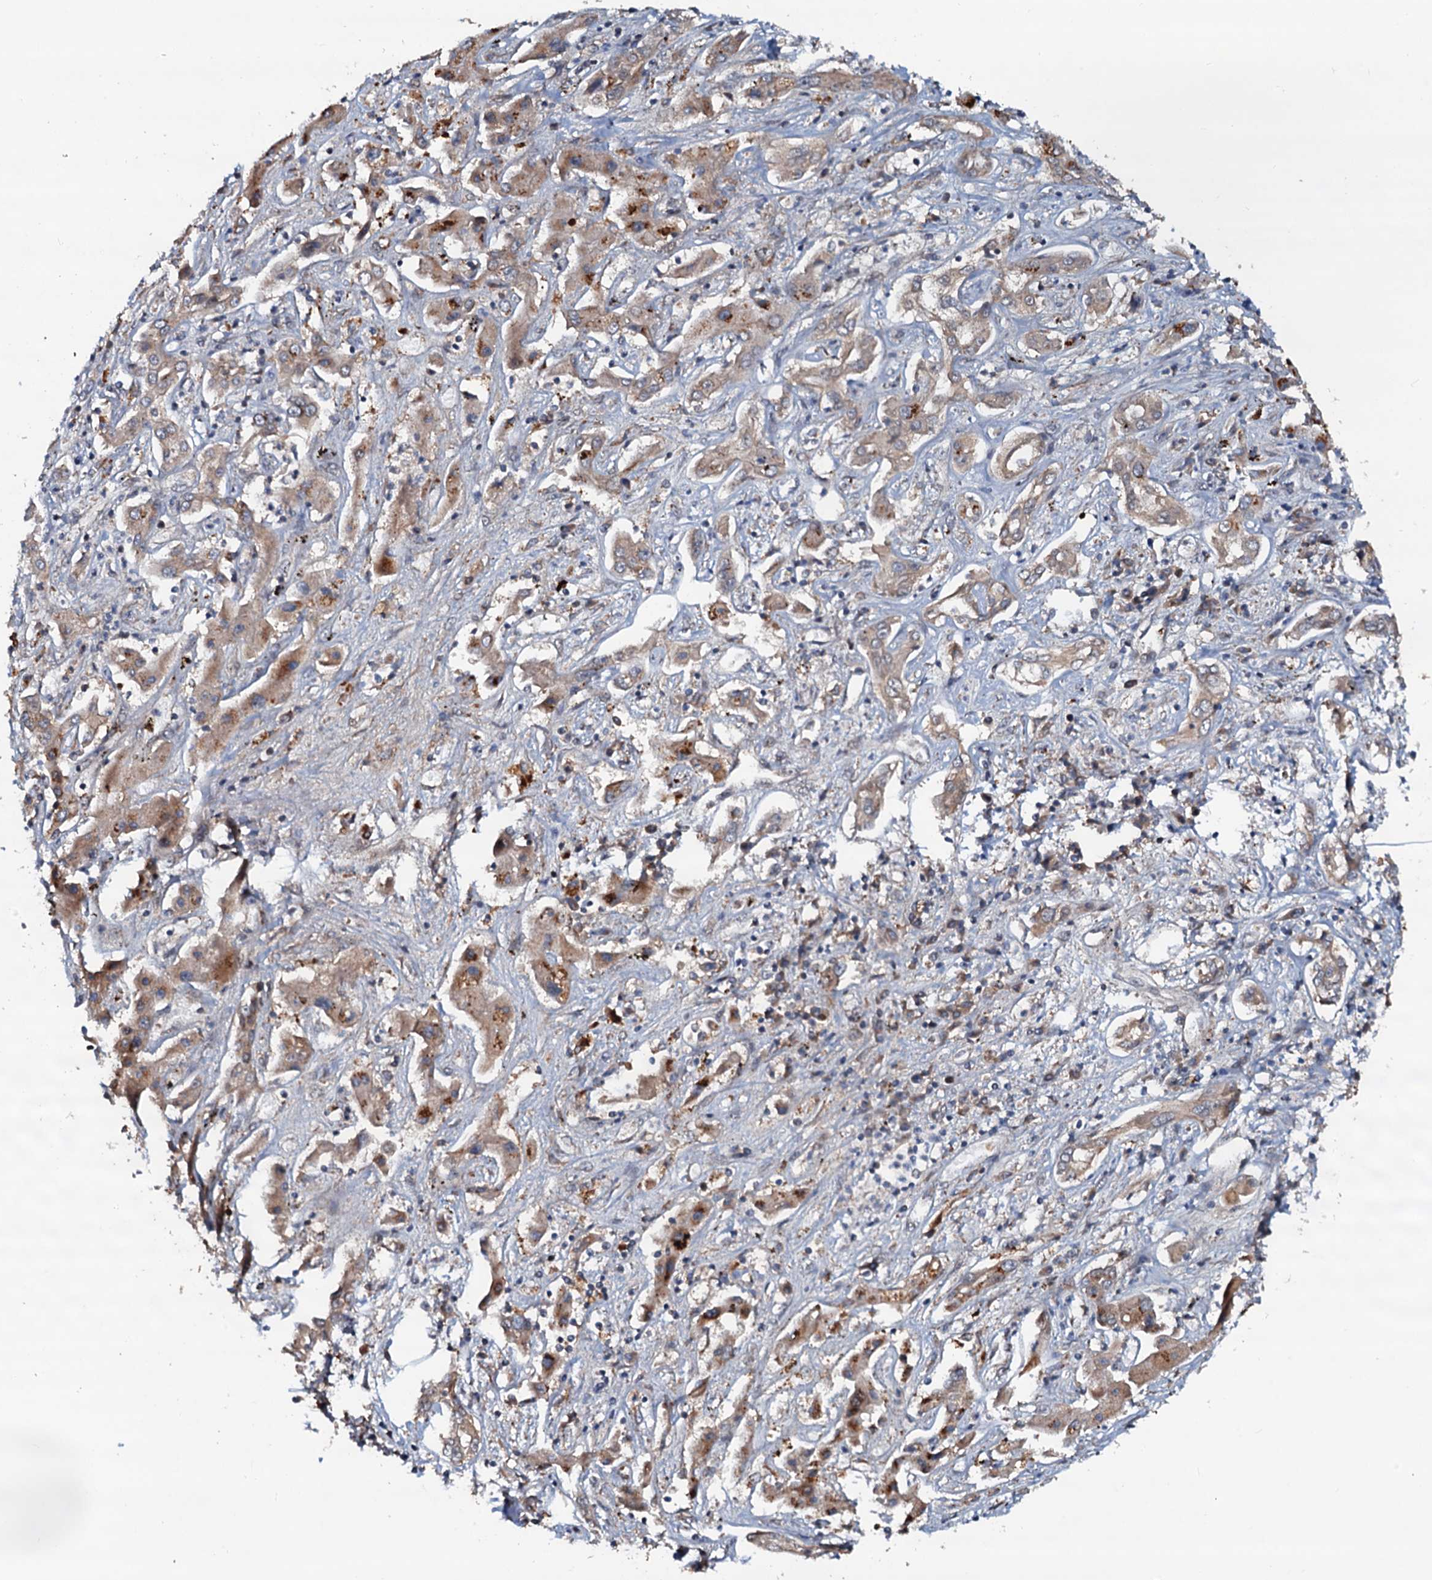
{"staining": {"intensity": "weak", "quantity": ">75%", "location": "cytoplasmic/membranous"}, "tissue": "liver cancer", "cell_type": "Tumor cells", "image_type": "cancer", "snomed": [{"axis": "morphology", "description": "Cholangiocarcinoma"}, {"axis": "topography", "description": "Liver"}], "caption": "A histopathology image showing weak cytoplasmic/membranous positivity in approximately >75% of tumor cells in liver cancer (cholangiocarcinoma), as visualized by brown immunohistochemical staining.", "gene": "AAGAB", "patient": {"sex": "male", "age": 67}}